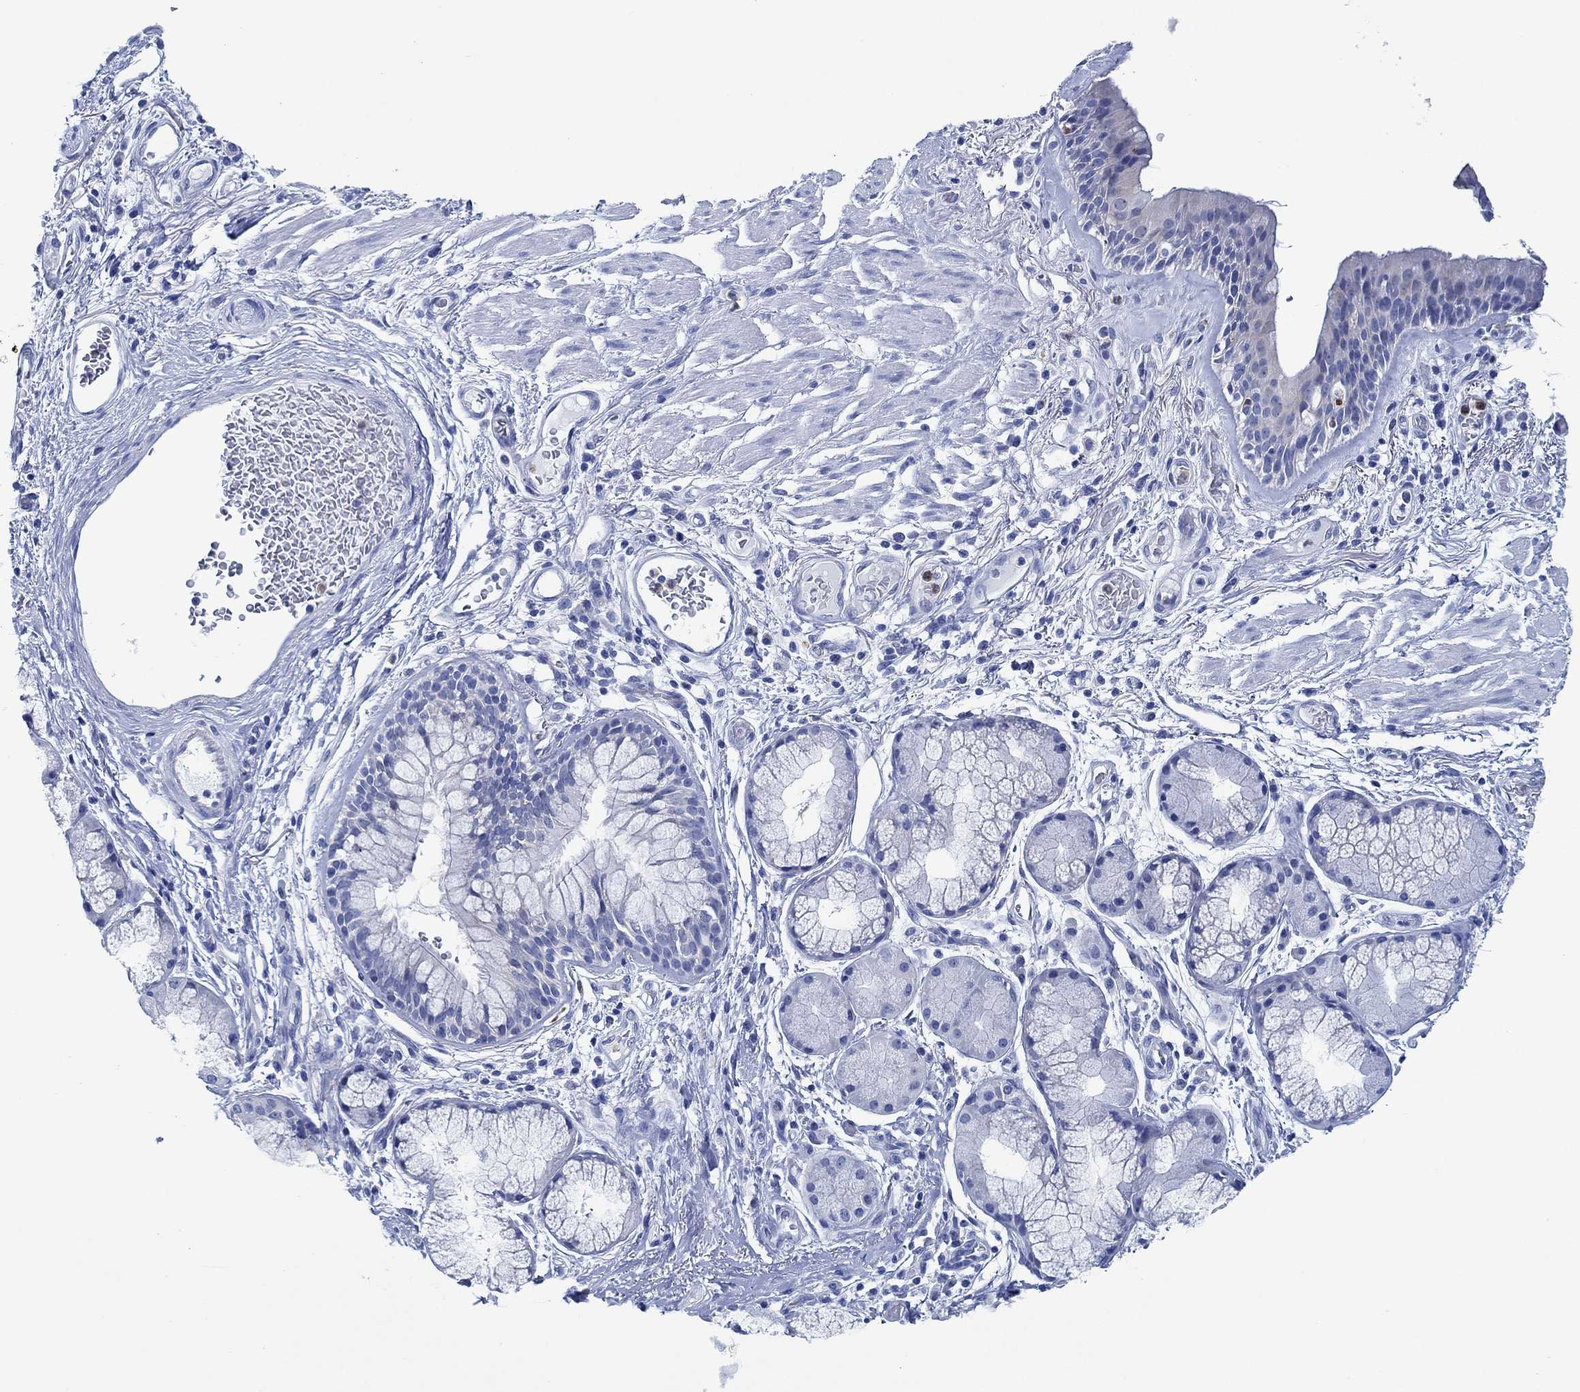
{"staining": {"intensity": "negative", "quantity": "none", "location": "none"}, "tissue": "bronchus", "cell_type": "Respiratory epithelial cells", "image_type": "normal", "snomed": [{"axis": "morphology", "description": "Normal tissue, NOS"}, {"axis": "topography", "description": "Bronchus"}, {"axis": "topography", "description": "Lung"}], "caption": "Immunohistochemistry (IHC) image of unremarkable bronchus stained for a protein (brown), which displays no staining in respiratory epithelial cells.", "gene": "ZNF671", "patient": {"sex": "female", "age": 57}}